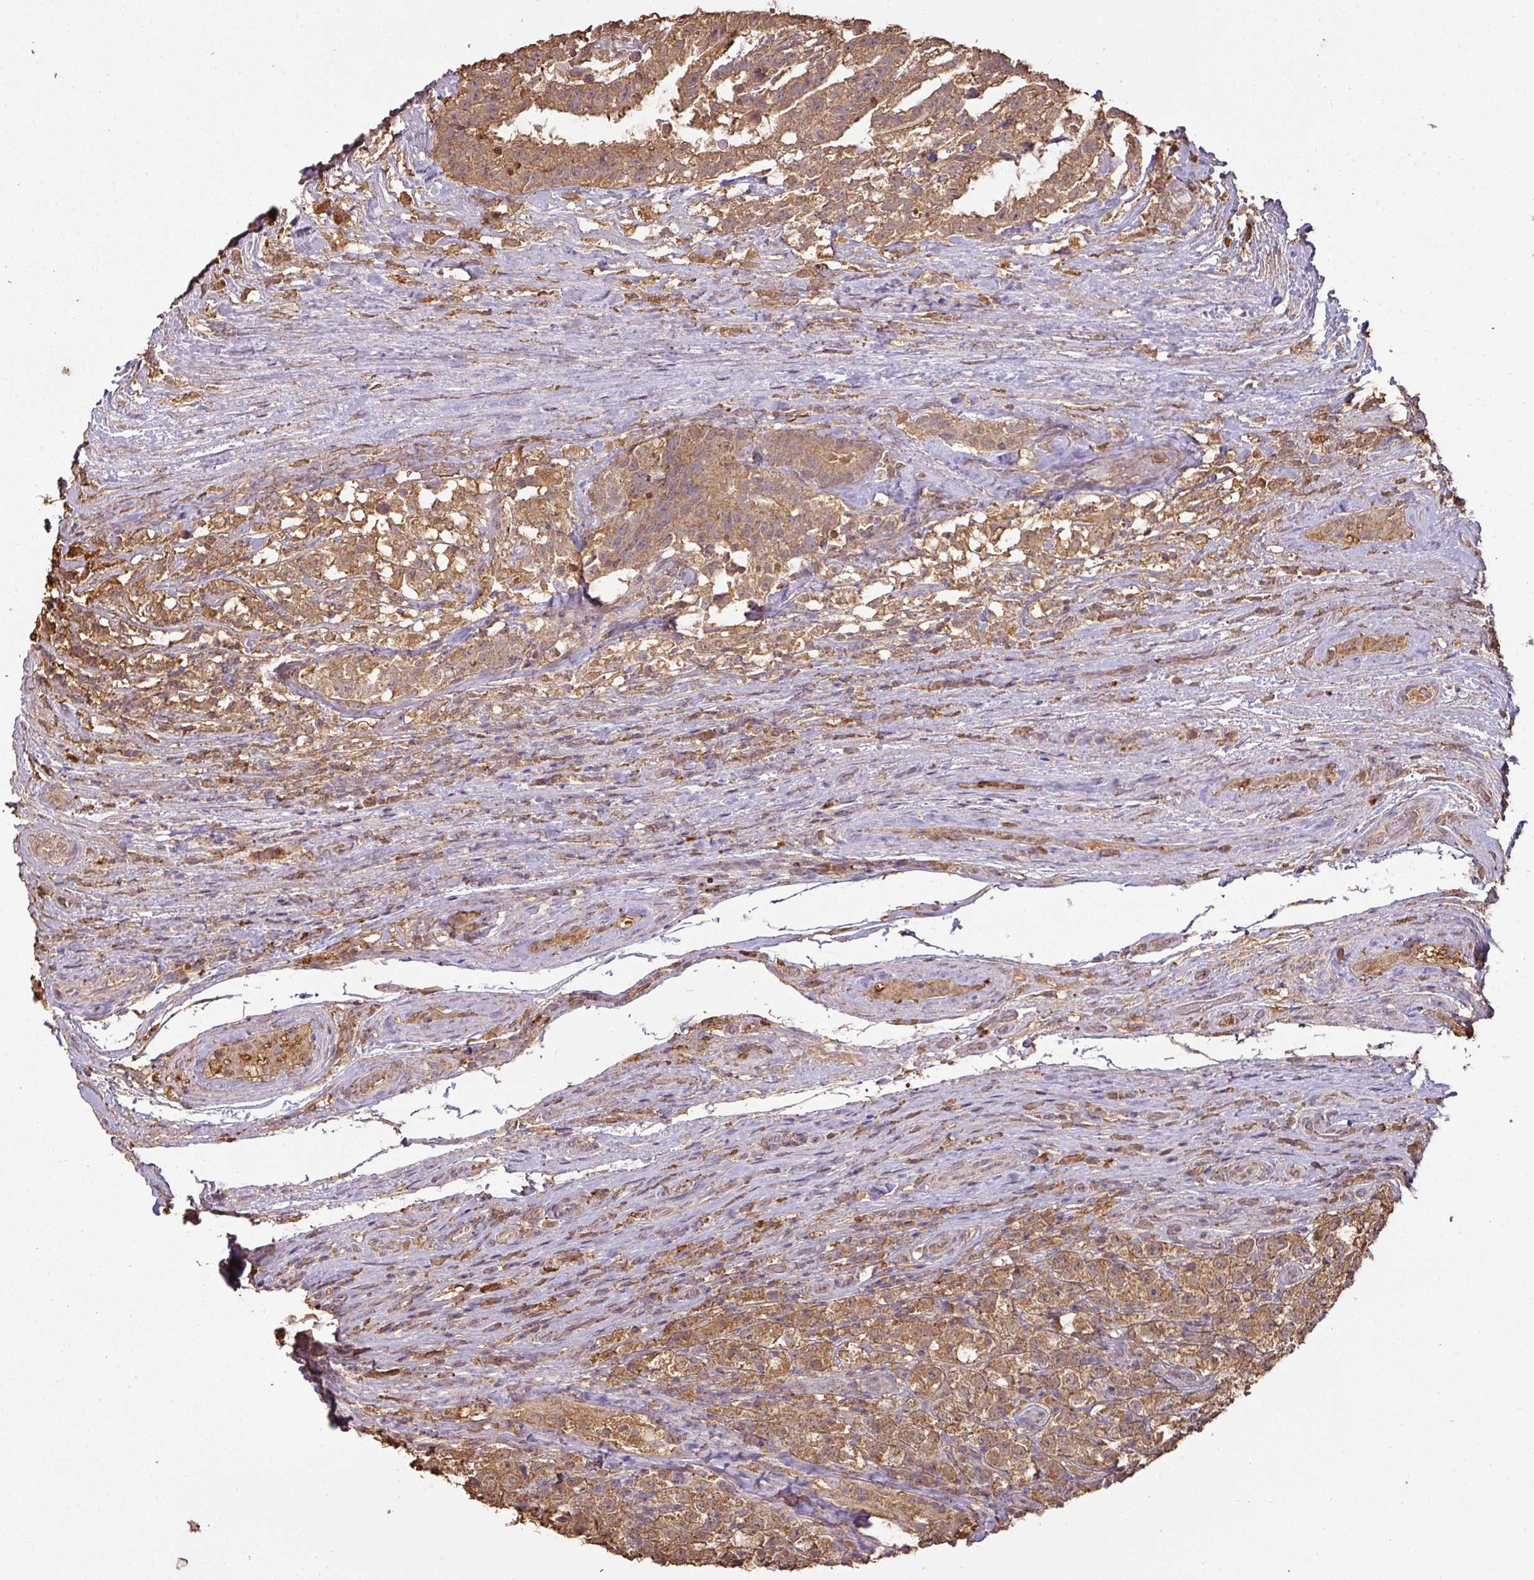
{"staining": {"intensity": "moderate", "quantity": ">75%", "location": "cytoplasmic/membranous"}, "tissue": "testis cancer", "cell_type": "Tumor cells", "image_type": "cancer", "snomed": [{"axis": "morphology", "description": "Seminoma, NOS"}, {"axis": "morphology", "description": "Carcinoma, Embryonal, NOS"}, {"axis": "topography", "description": "Testis"}], "caption": "The histopathology image demonstrates staining of testis cancer (embryonal carcinoma), revealing moderate cytoplasmic/membranous protein positivity (brown color) within tumor cells.", "gene": "ATAT1", "patient": {"sex": "male", "age": 41}}